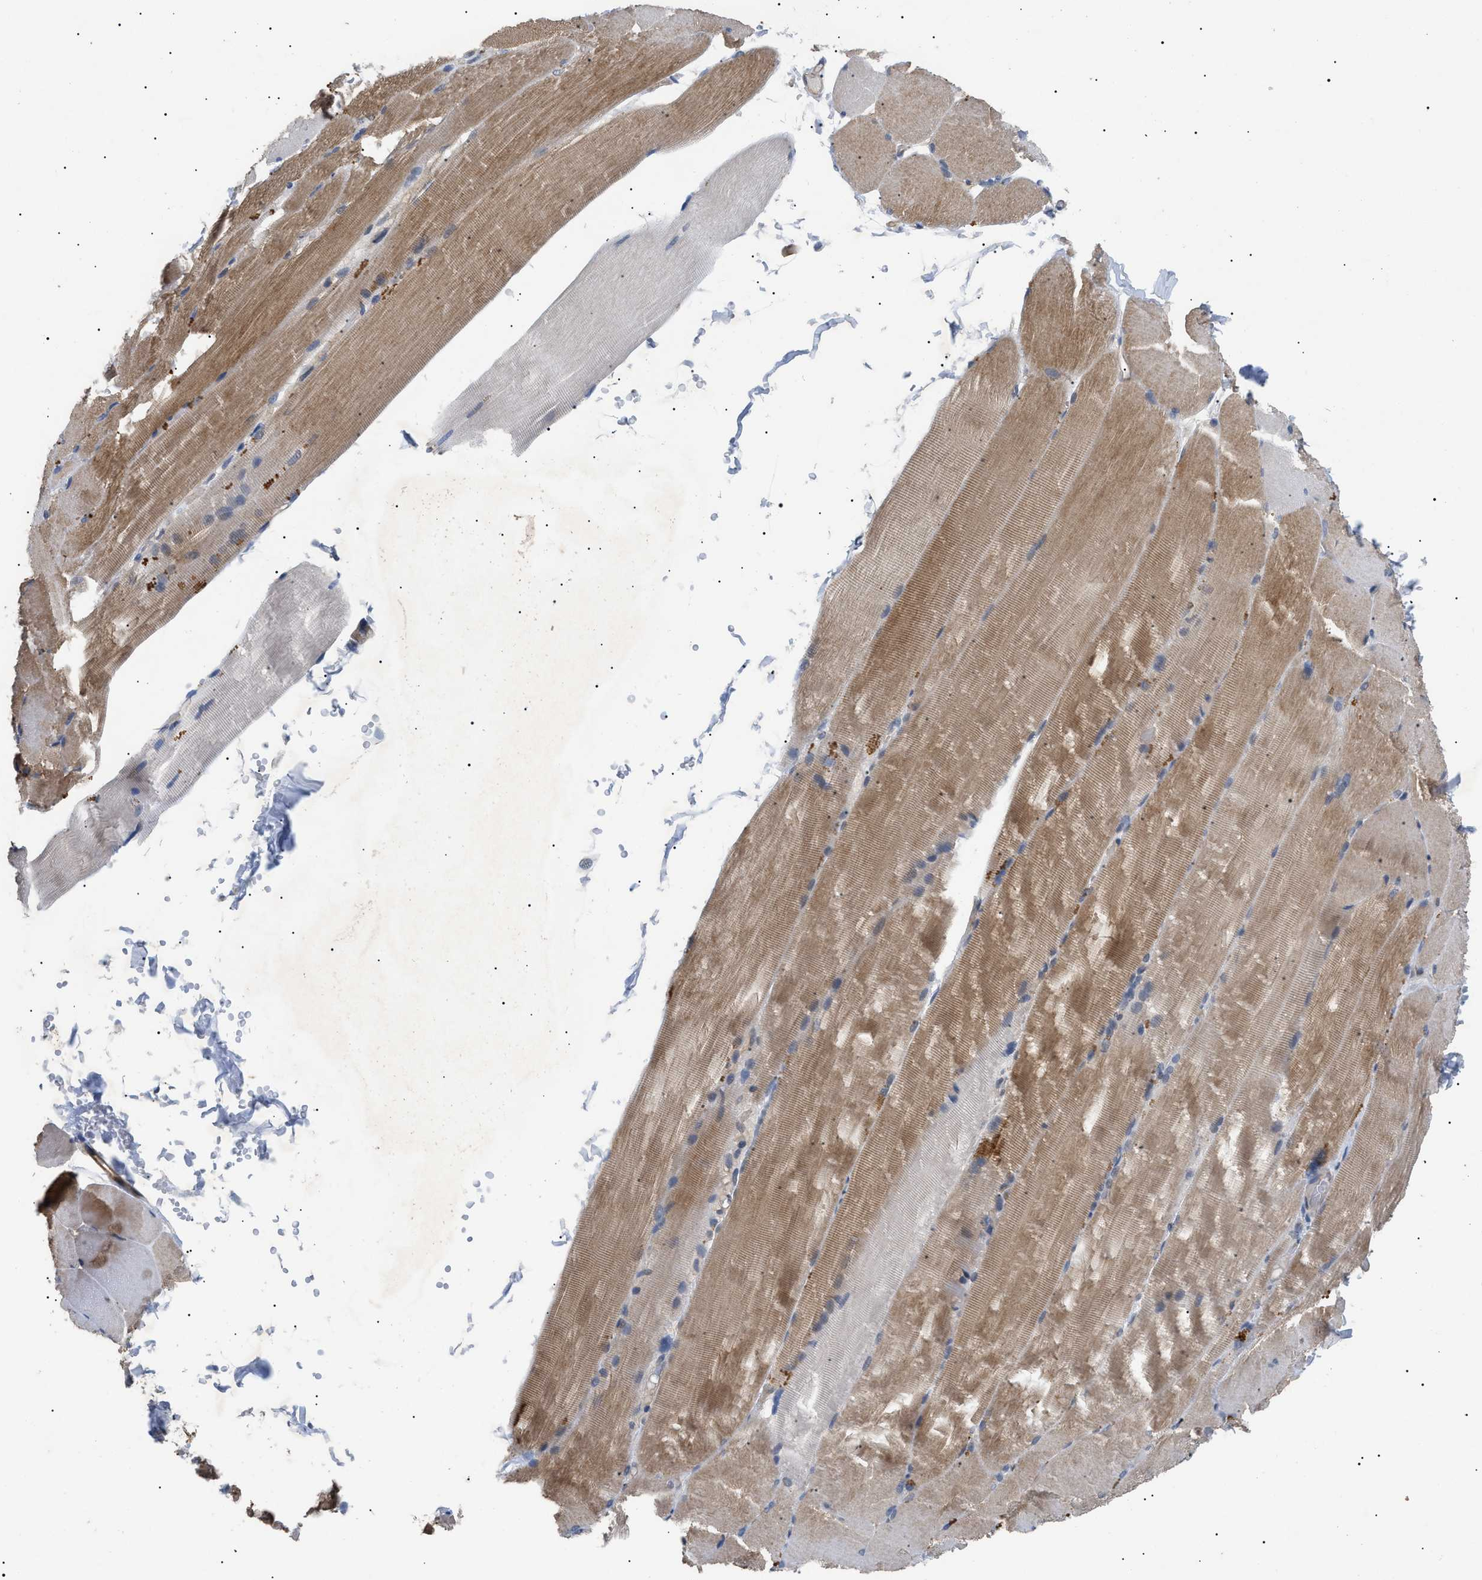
{"staining": {"intensity": "moderate", "quantity": "25%-75%", "location": "cytoplasmic/membranous"}, "tissue": "skeletal muscle", "cell_type": "Myocytes", "image_type": "normal", "snomed": [{"axis": "morphology", "description": "Normal tissue, NOS"}, {"axis": "topography", "description": "Skin"}, {"axis": "topography", "description": "Skeletal muscle"}], "caption": "The photomicrograph exhibits immunohistochemical staining of benign skeletal muscle. There is moderate cytoplasmic/membranous expression is present in approximately 25%-75% of myocytes. The staining was performed using DAB to visualize the protein expression in brown, while the nuclei were stained in blue with hematoxylin (Magnification: 20x).", "gene": "CRCP", "patient": {"sex": "male", "age": 83}}